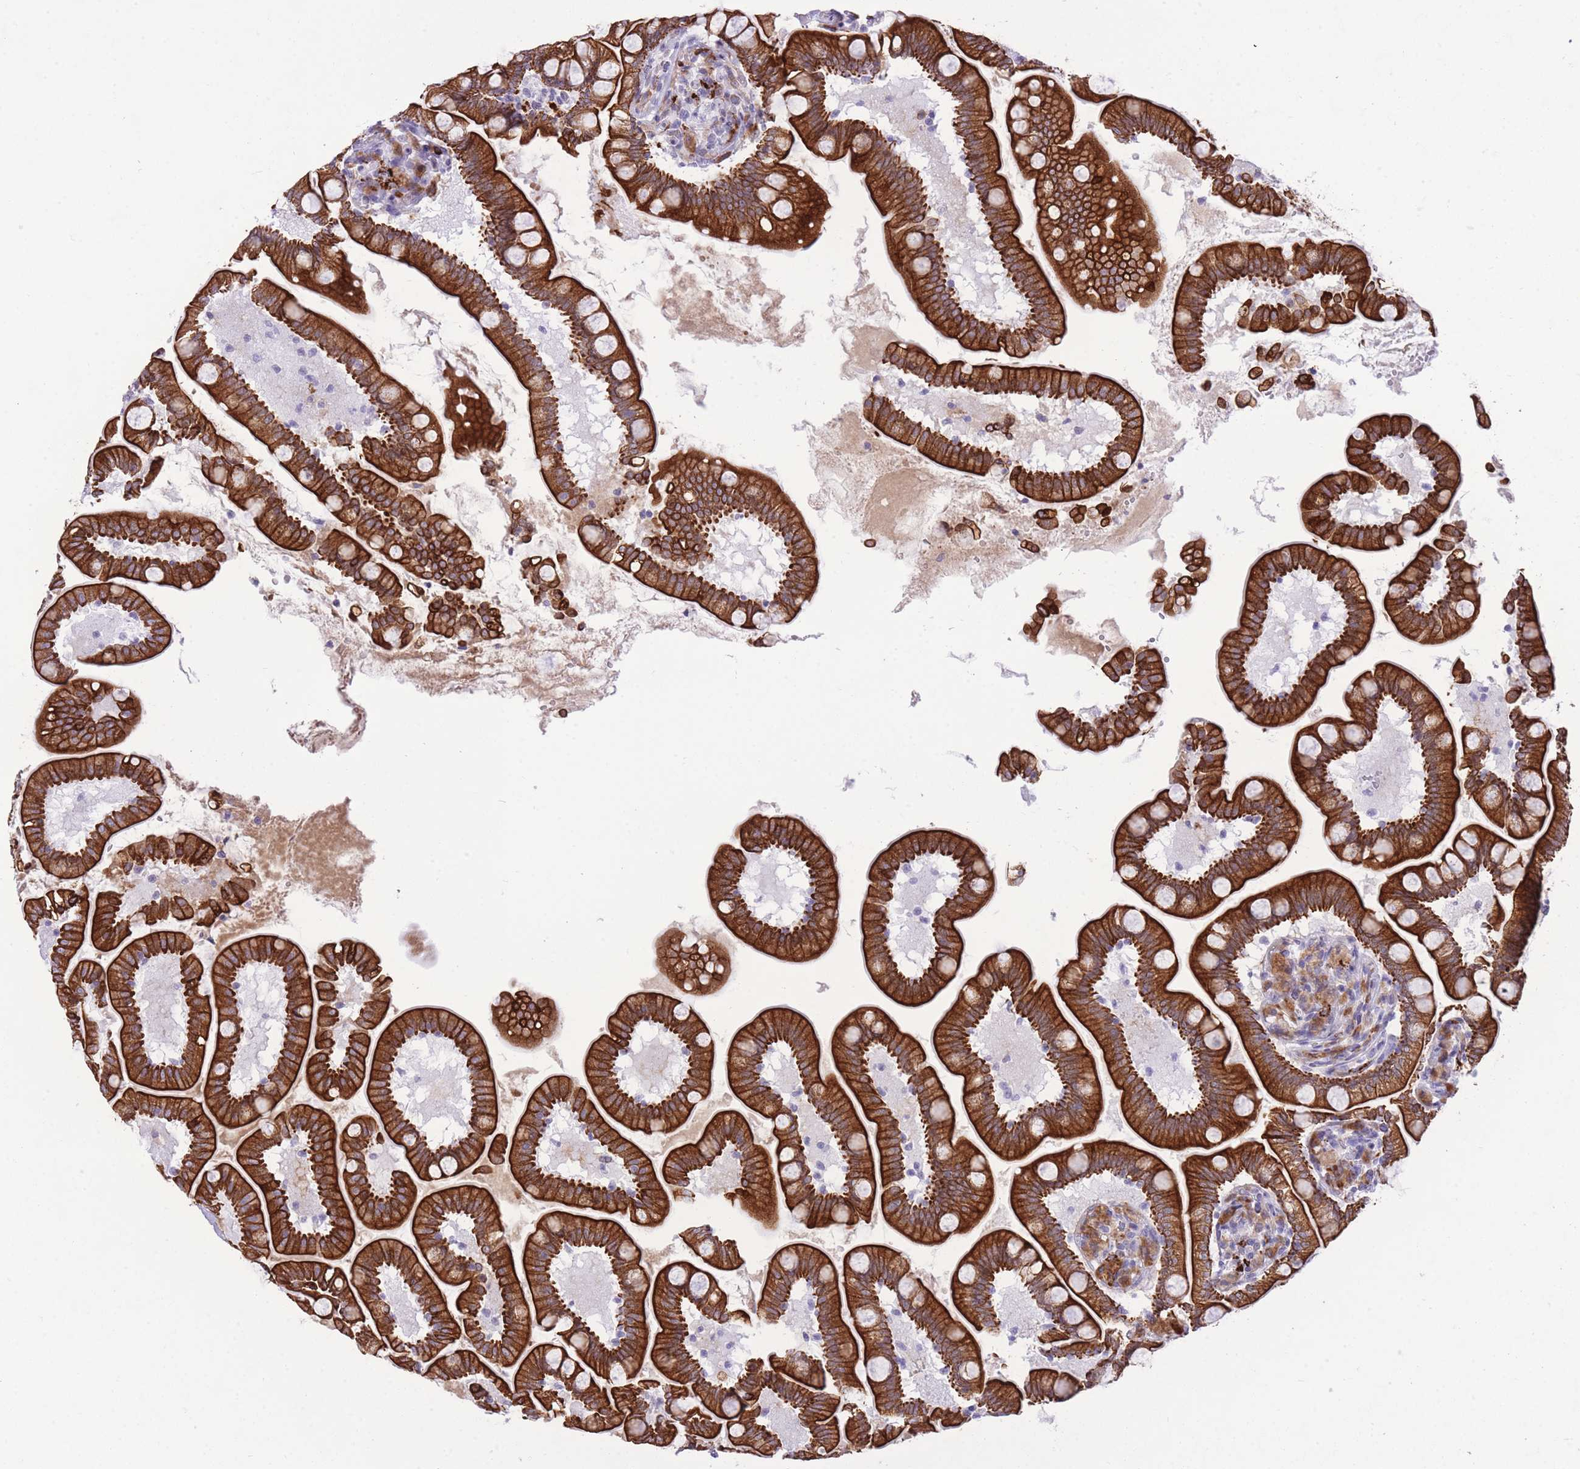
{"staining": {"intensity": "strong", "quantity": ">75%", "location": "cytoplasmic/membranous"}, "tissue": "small intestine", "cell_type": "Glandular cells", "image_type": "normal", "snomed": [{"axis": "morphology", "description": "Normal tissue, NOS"}, {"axis": "topography", "description": "Small intestine"}], "caption": "This is a photomicrograph of immunohistochemistry staining of benign small intestine, which shows strong positivity in the cytoplasmic/membranous of glandular cells.", "gene": "MEIS3", "patient": {"sex": "female", "age": 64}}